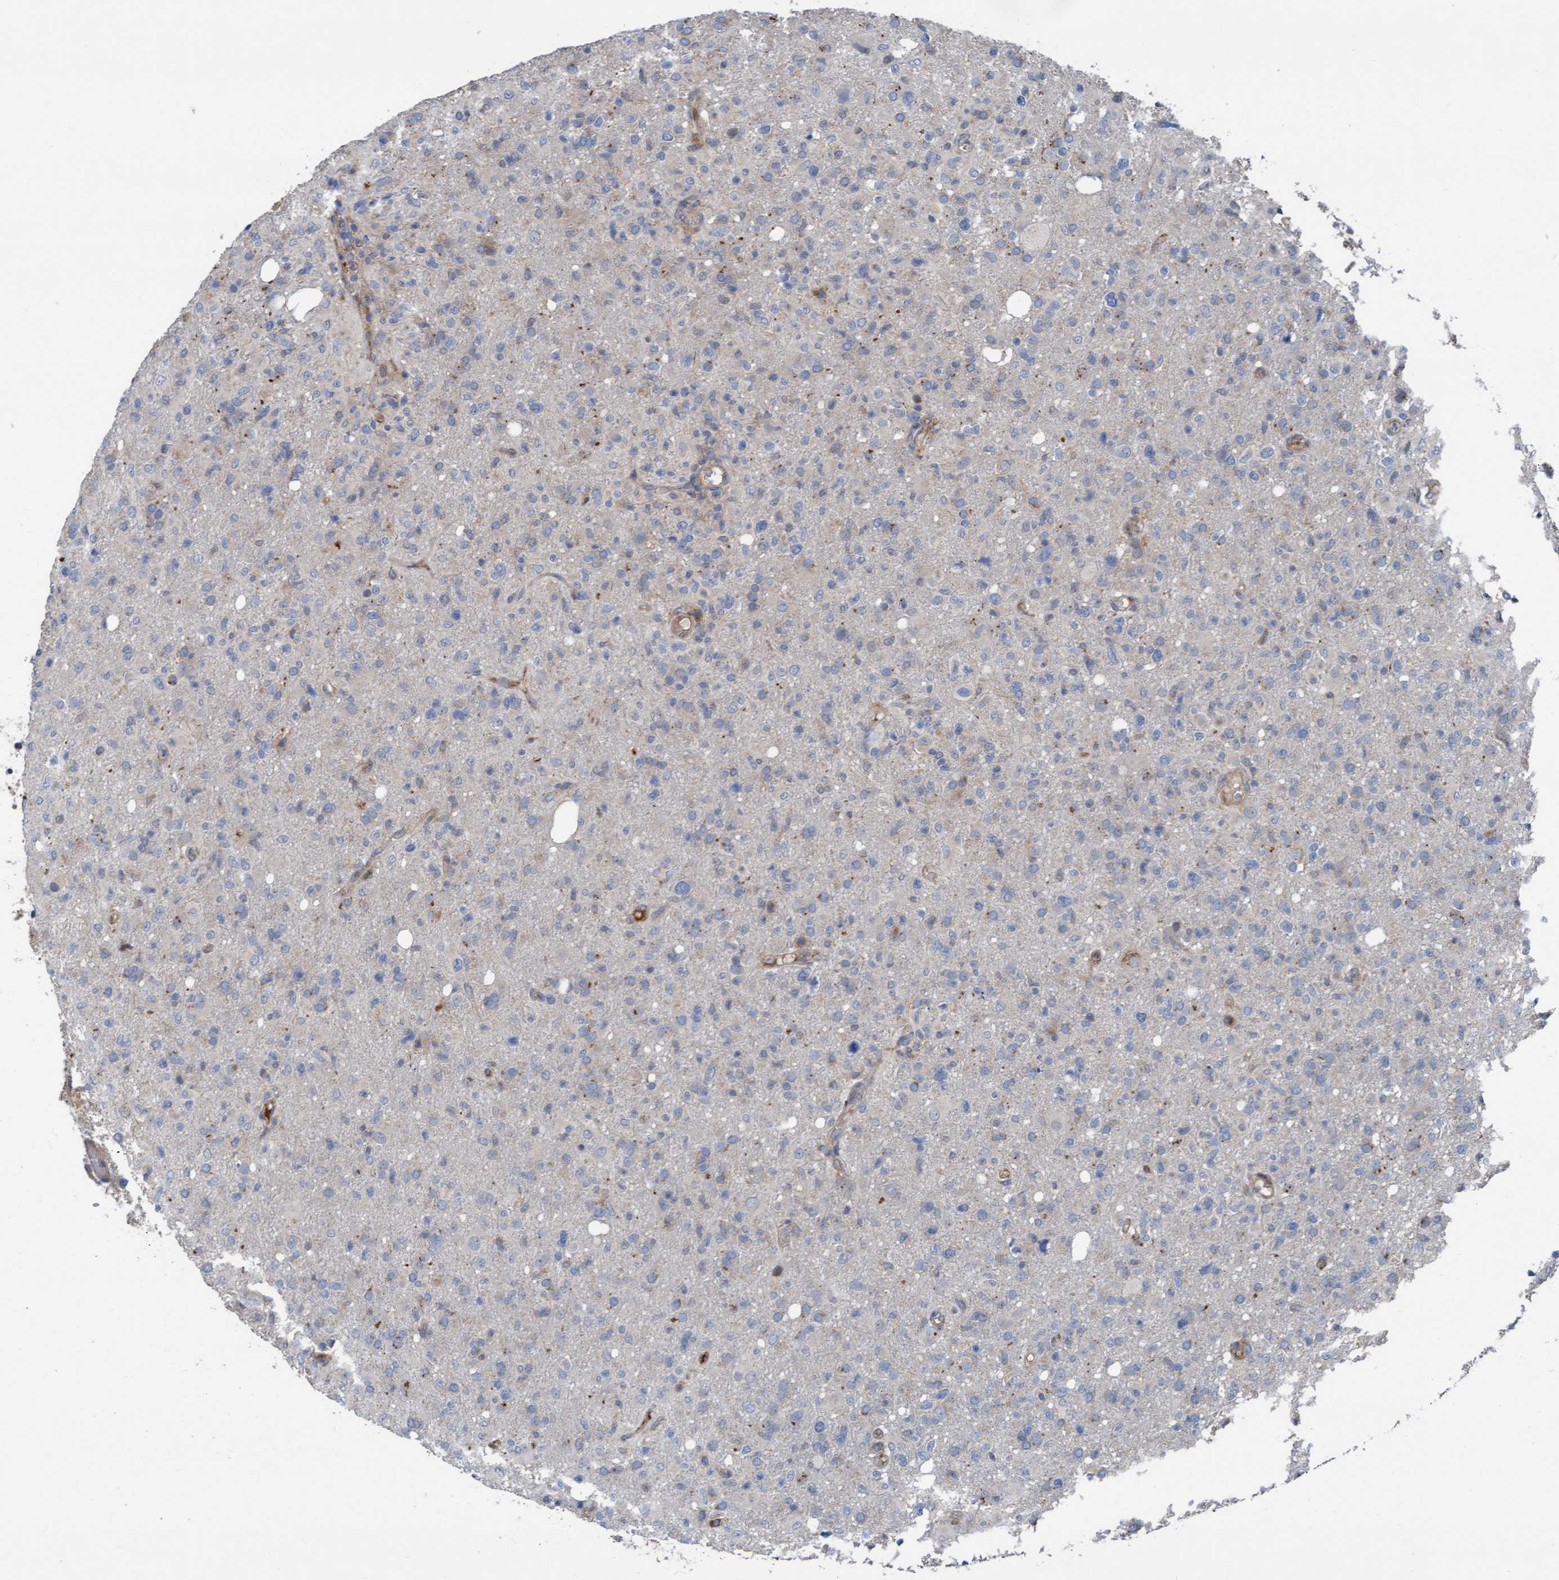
{"staining": {"intensity": "negative", "quantity": "none", "location": "none"}, "tissue": "glioma", "cell_type": "Tumor cells", "image_type": "cancer", "snomed": [{"axis": "morphology", "description": "Glioma, malignant, High grade"}, {"axis": "topography", "description": "Brain"}], "caption": "A high-resolution photomicrograph shows IHC staining of glioma, which displays no significant expression in tumor cells.", "gene": "KLHL26", "patient": {"sex": "female", "age": 57}}